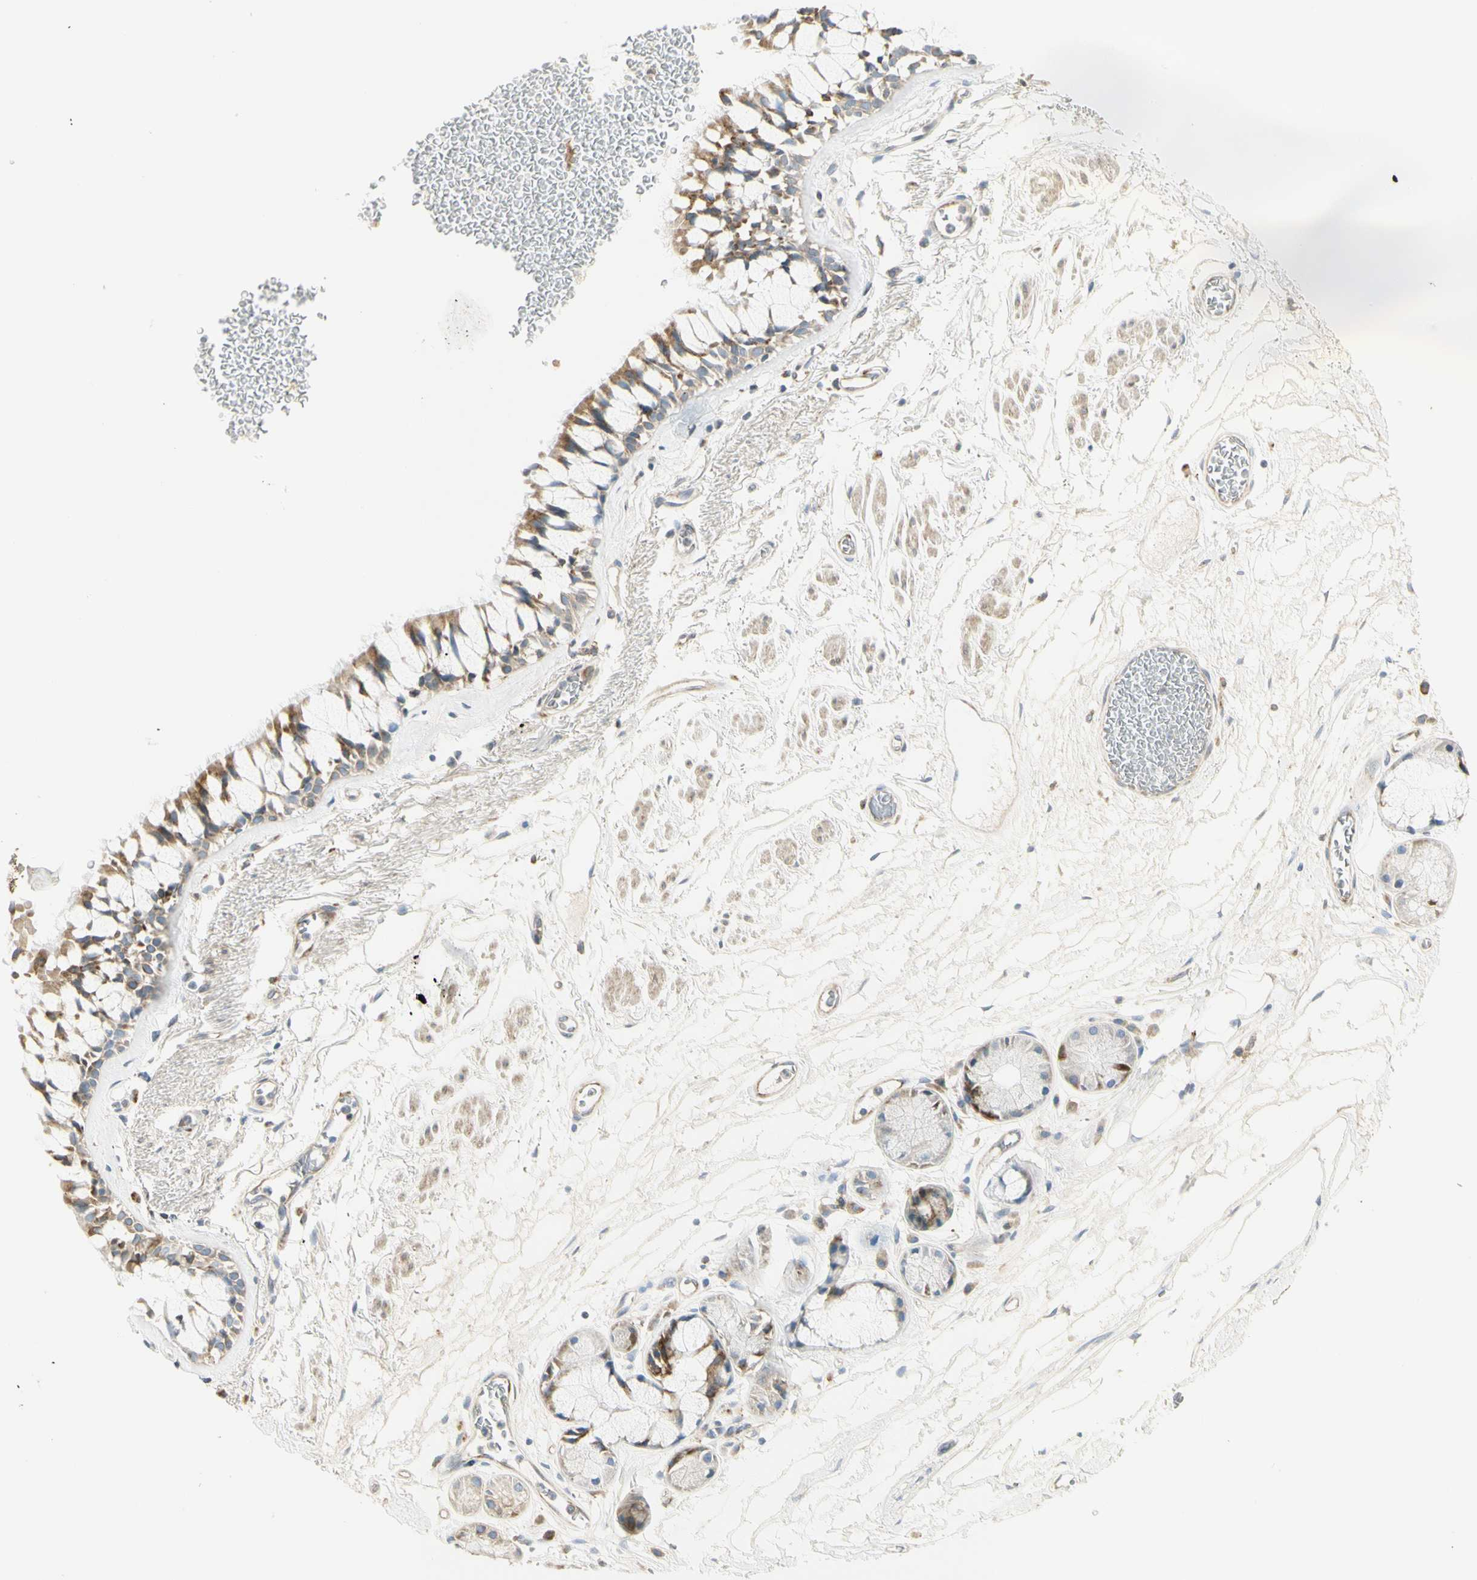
{"staining": {"intensity": "moderate", "quantity": ">75%", "location": "cytoplasmic/membranous"}, "tissue": "bronchus", "cell_type": "Respiratory epithelial cells", "image_type": "normal", "snomed": [{"axis": "morphology", "description": "Normal tissue, NOS"}, {"axis": "topography", "description": "Bronchus"}], "caption": "Protein positivity by immunohistochemistry displays moderate cytoplasmic/membranous positivity in about >75% of respiratory epithelial cells in benign bronchus. (Brightfield microscopy of DAB IHC at high magnification).", "gene": "TNFSF11", "patient": {"sex": "male", "age": 66}}